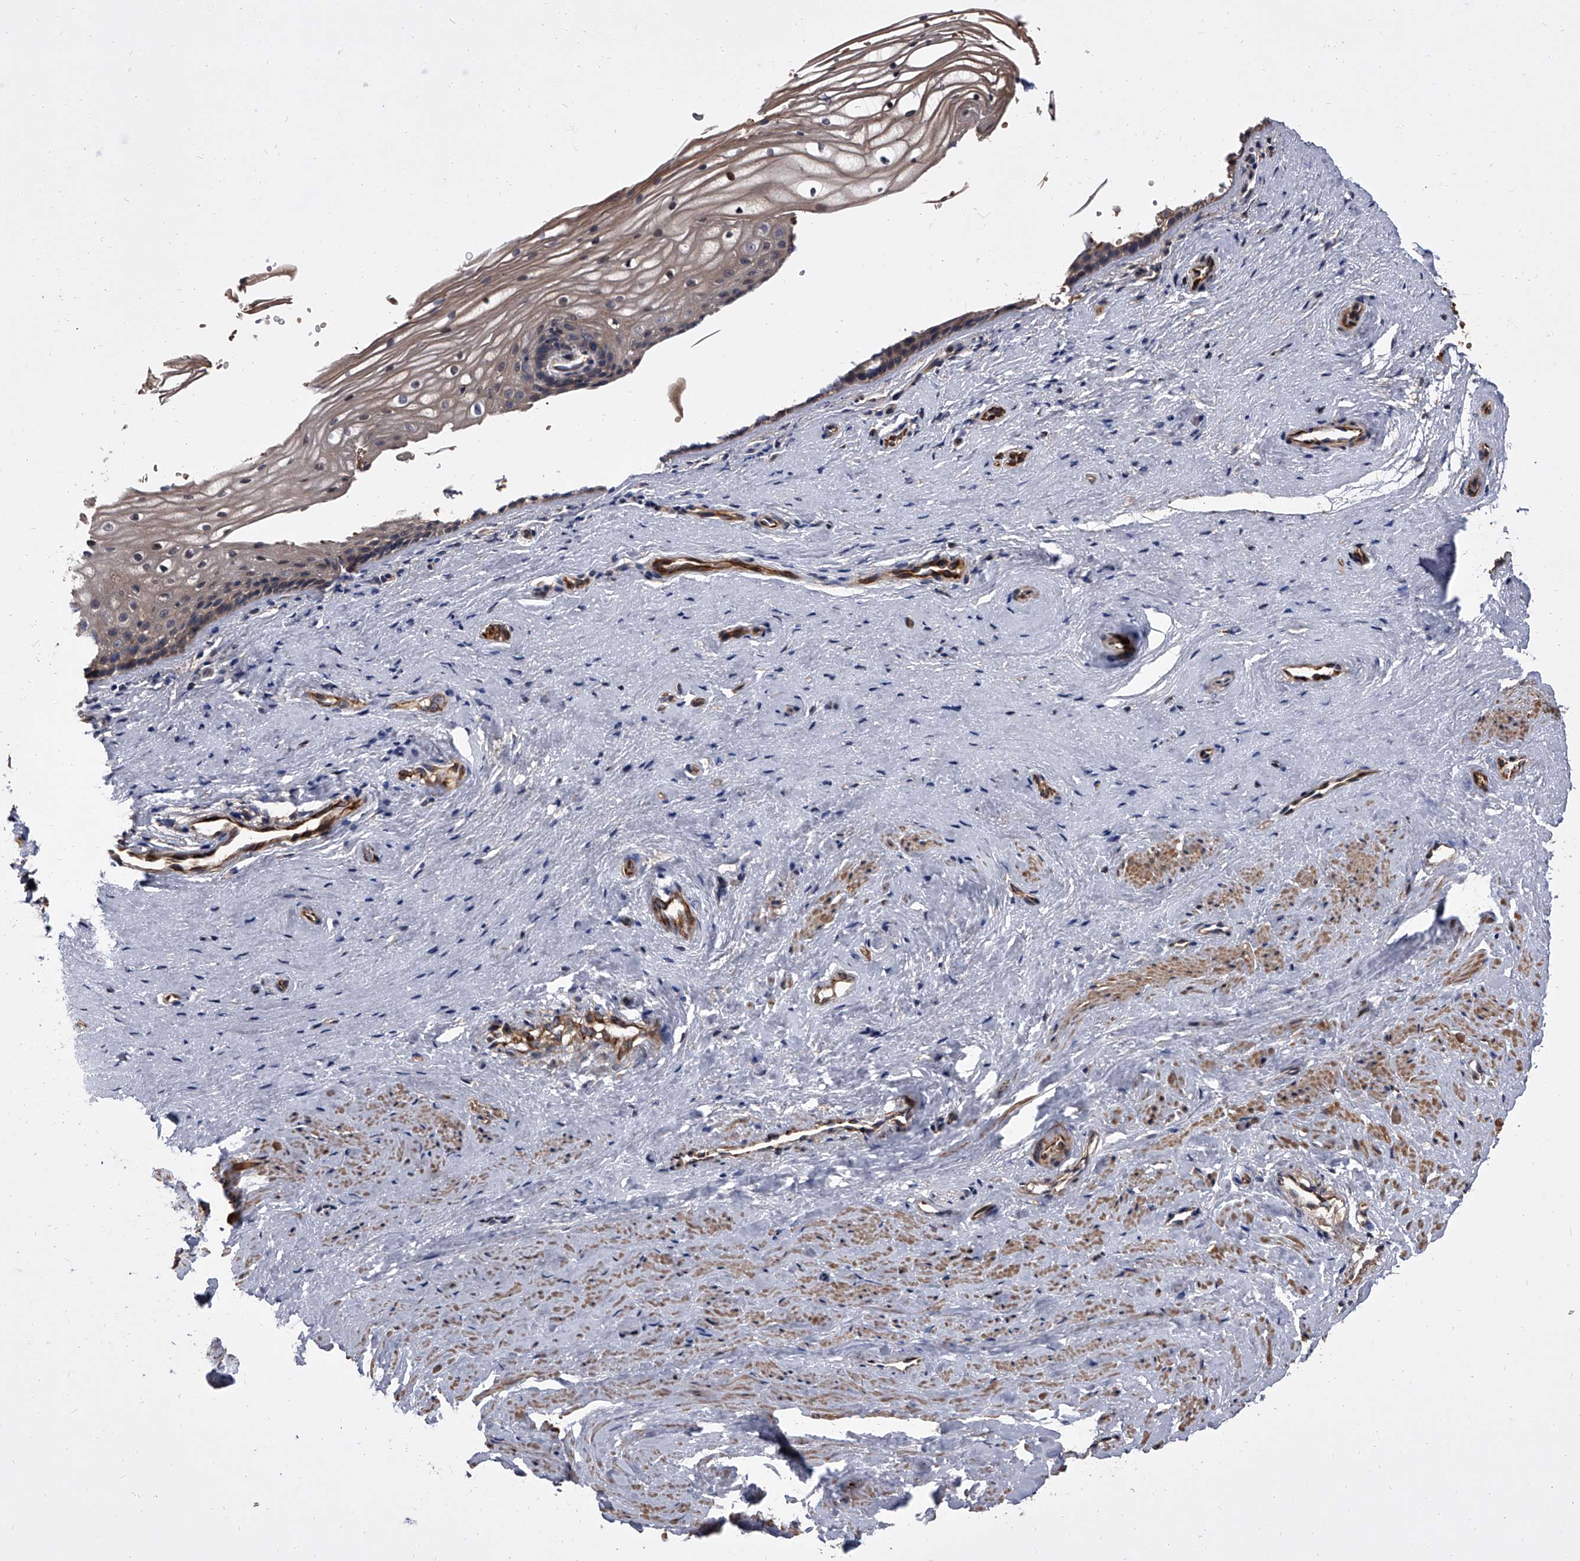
{"staining": {"intensity": "weak", "quantity": "<25%", "location": "cytoplasmic/membranous"}, "tissue": "vagina", "cell_type": "Squamous epithelial cells", "image_type": "normal", "snomed": [{"axis": "morphology", "description": "Normal tissue, NOS"}, {"axis": "topography", "description": "Vagina"}], "caption": "High power microscopy image of an immunohistochemistry (IHC) image of benign vagina, revealing no significant expression in squamous epithelial cells.", "gene": "STK36", "patient": {"sex": "female", "age": 46}}